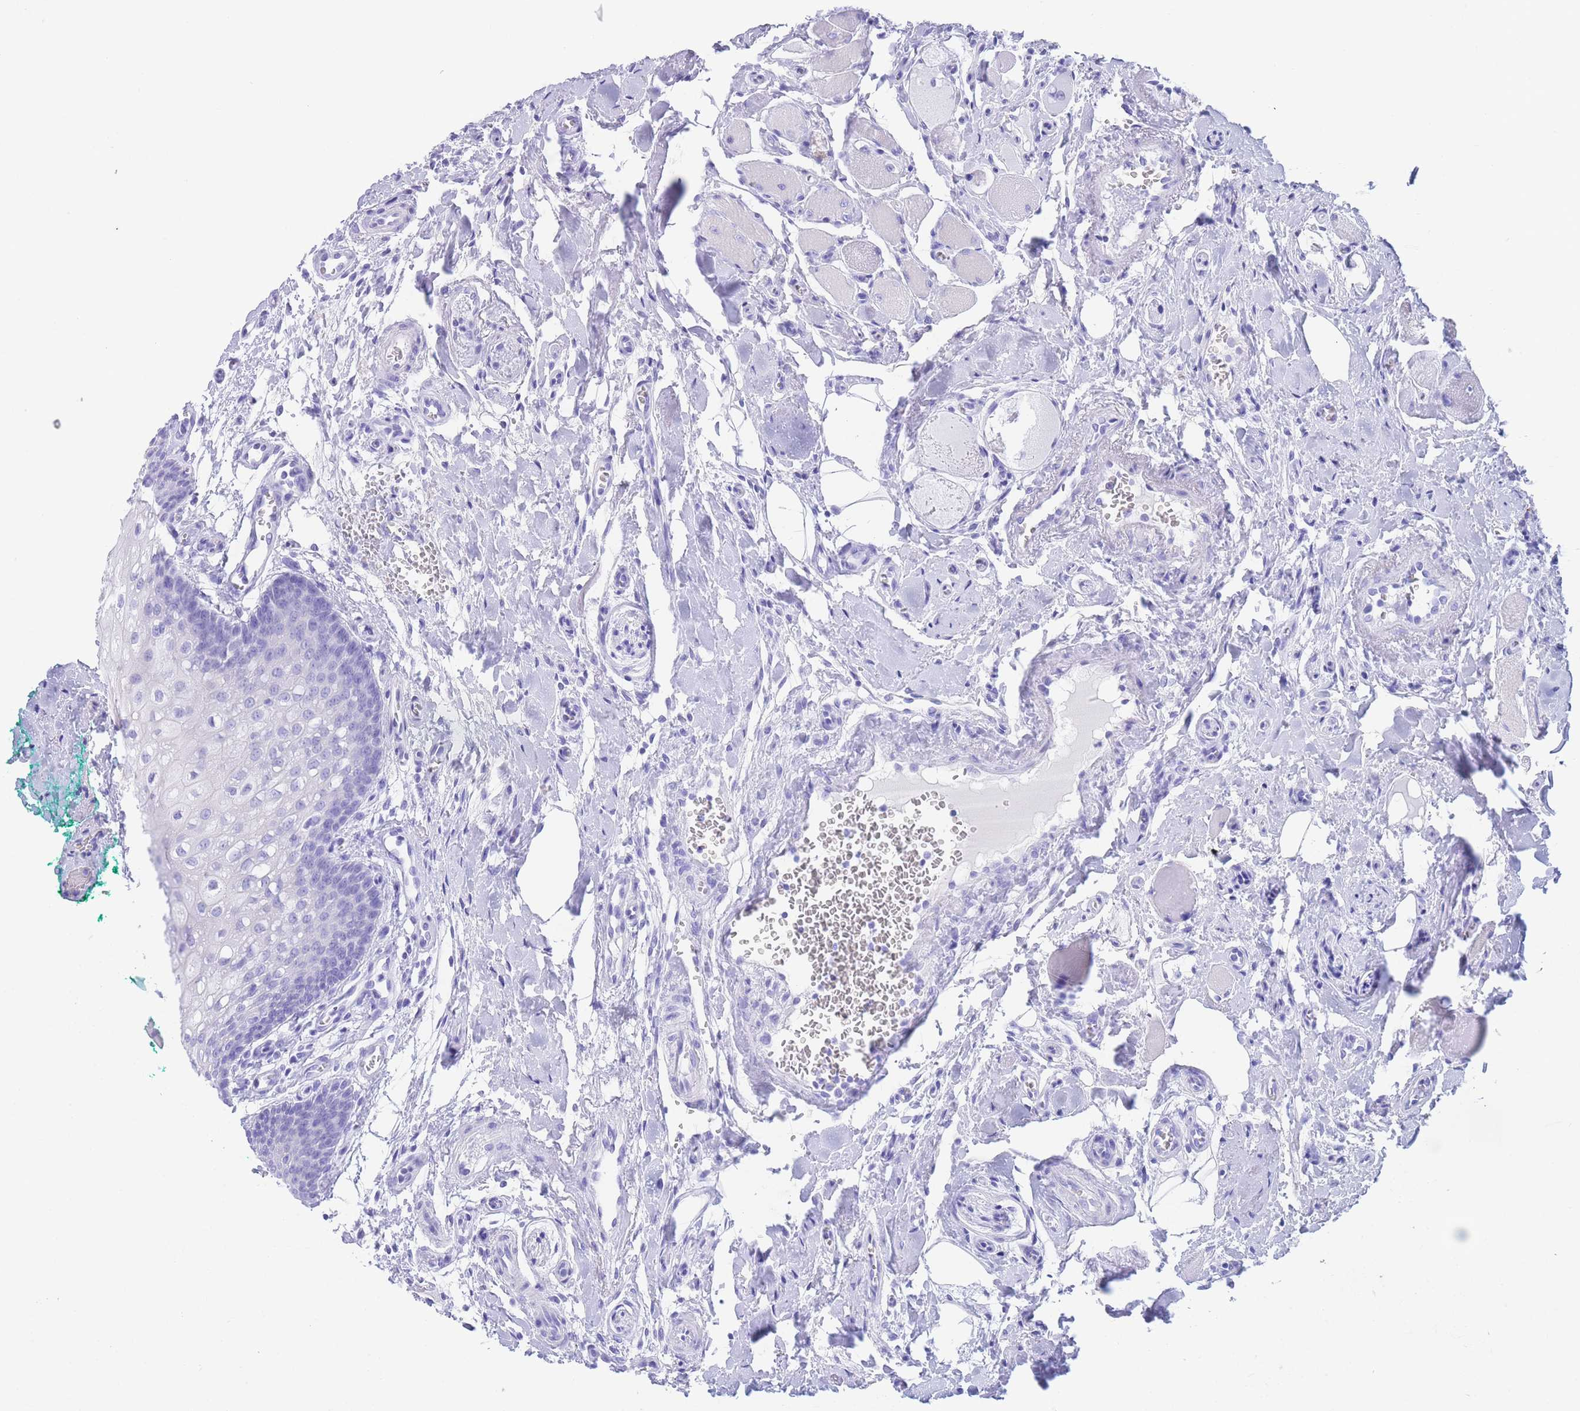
{"staining": {"intensity": "negative", "quantity": "none", "location": "none"}, "tissue": "oral mucosa", "cell_type": "Squamous epithelial cells", "image_type": "normal", "snomed": [{"axis": "morphology", "description": "Normal tissue, NOS"}, {"axis": "morphology", "description": "Squamous cell carcinoma, NOS"}, {"axis": "topography", "description": "Oral tissue"}, {"axis": "topography", "description": "Tounge, NOS"}, {"axis": "topography", "description": "Head-Neck"}], "caption": "IHC of normal human oral mucosa displays no positivity in squamous epithelial cells. (DAB IHC with hematoxylin counter stain).", "gene": "SLCO1B1", "patient": {"sex": "male", "age": 79}}